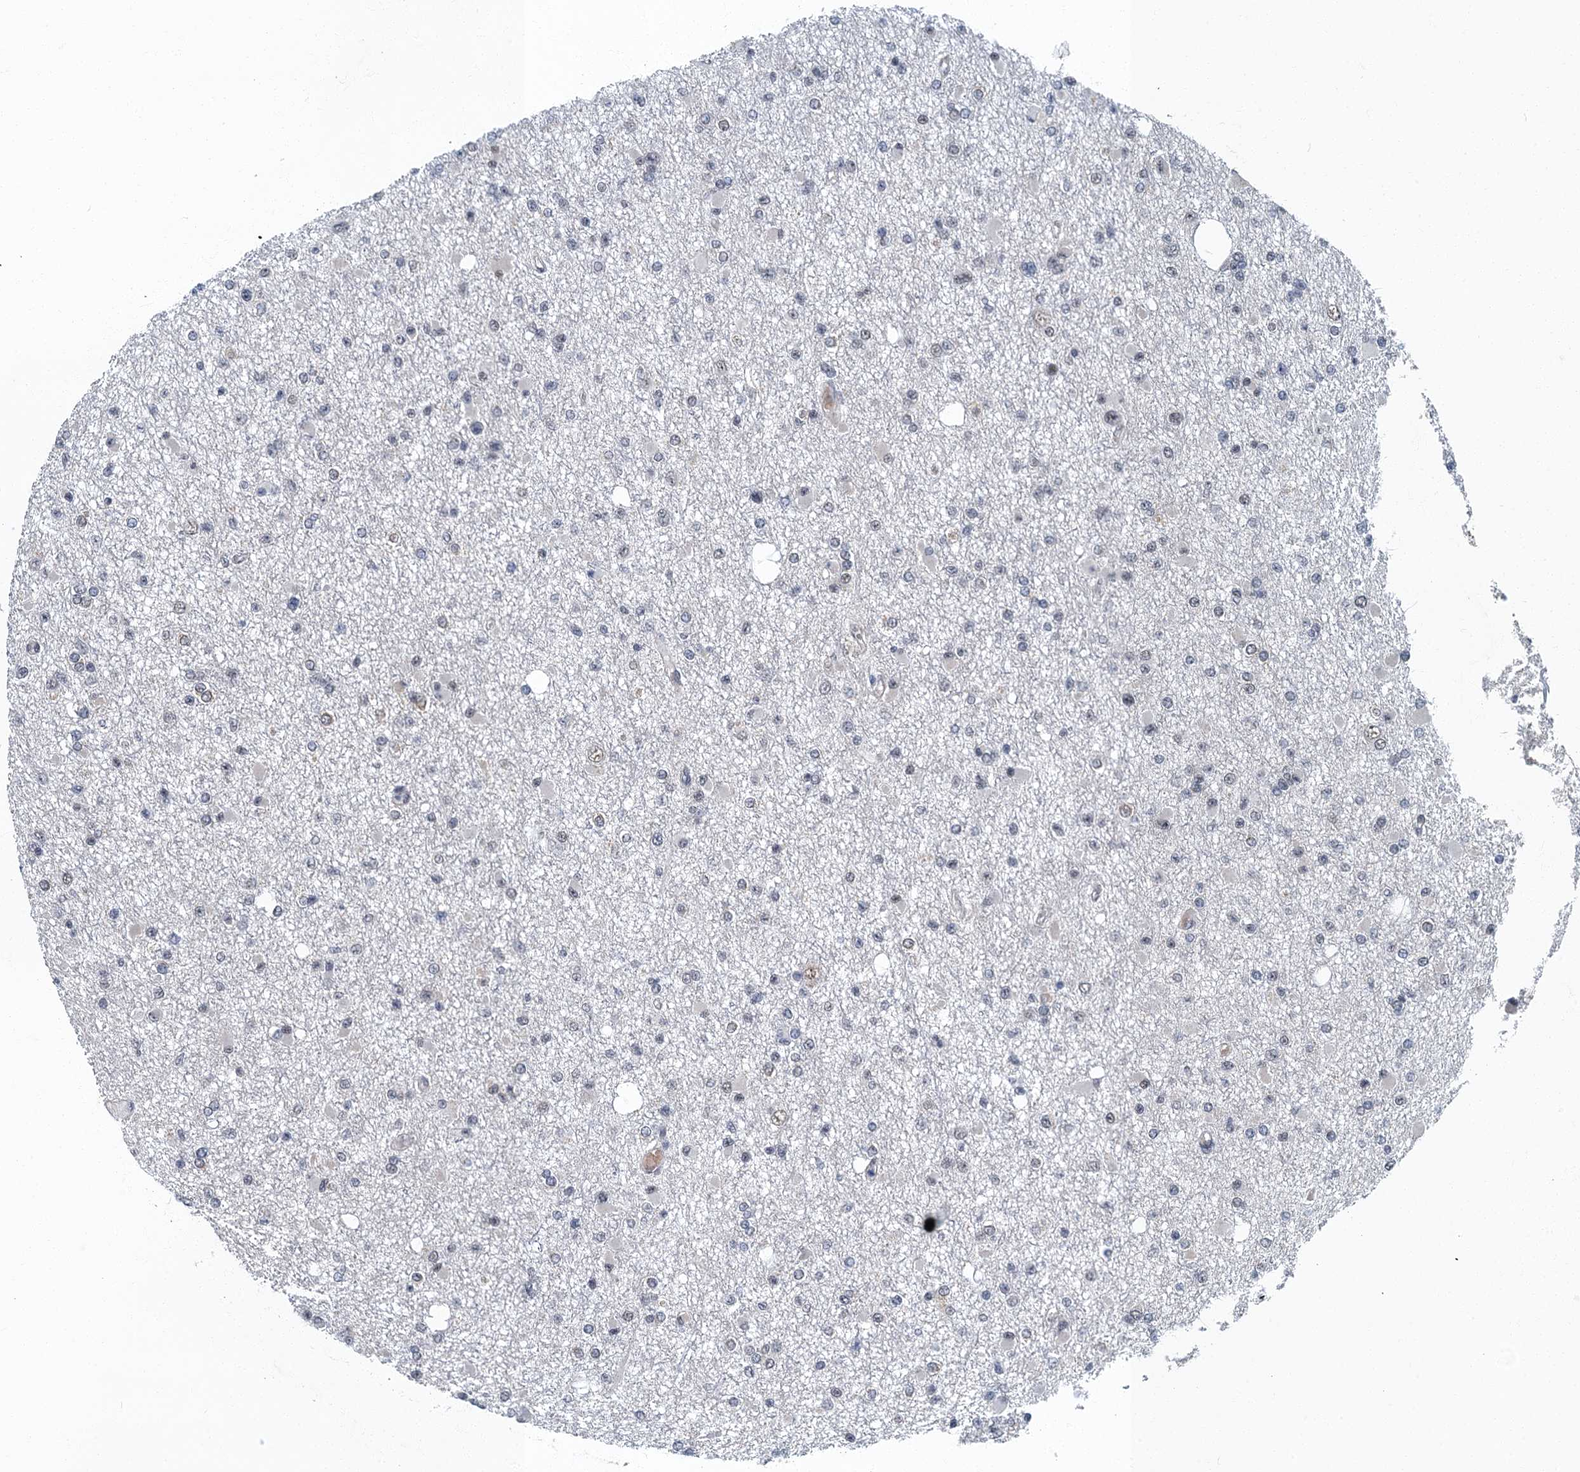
{"staining": {"intensity": "negative", "quantity": "none", "location": "none"}, "tissue": "glioma", "cell_type": "Tumor cells", "image_type": "cancer", "snomed": [{"axis": "morphology", "description": "Glioma, malignant, Low grade"}, {"axis": "topography", "description": "Brain"}], "caption": "Glioma was stained to show a protein in brown. There is no significant staining in tumor cells.", "gene": "GADL1", "patient": {"sex": "female", "age": 22}}